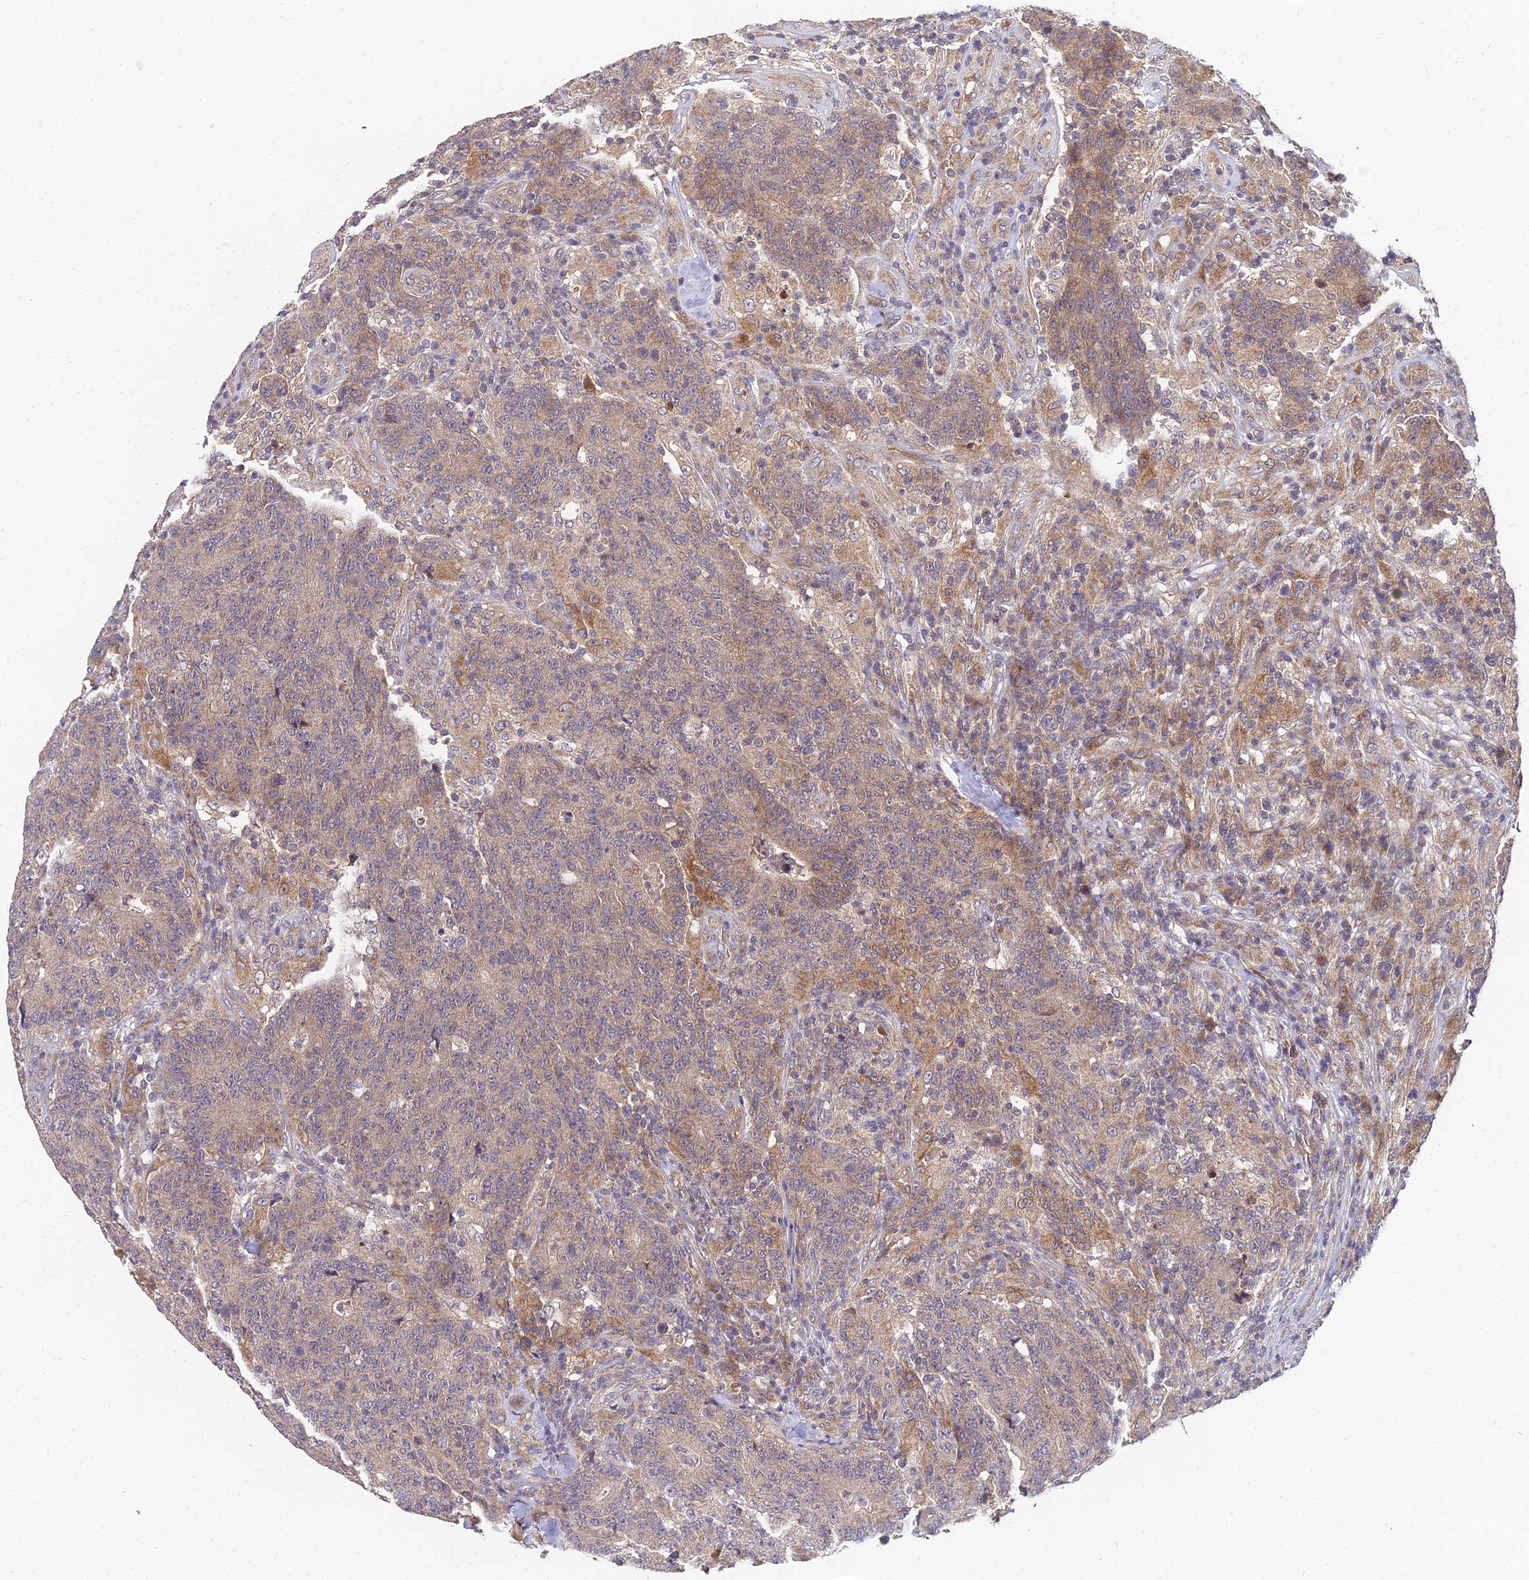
{"staining": {"intensity": "moderate", "quantity": "<25%", "location": "cytoplasmic/membranous"}, "tissue": "colorectal cancer", "cell_type": "Tumor cells", "image_type": "cancer", "snomed": [{"axis": "morphology", "description": "Adenocarcinoma, NOS"}, {"axis": "topography", "description": "Colon"}], "caption": "Immunohistochemistry (DAB (3,3'-diaminobenzidine)) staining of colorectal cancer (adenocarcinoma) shows moderate cytoplasmic/membranous protein expression in approximately <25% of tumor cells.", "gene": "NPY", "patient": {"sex": "female", "age": 75}}